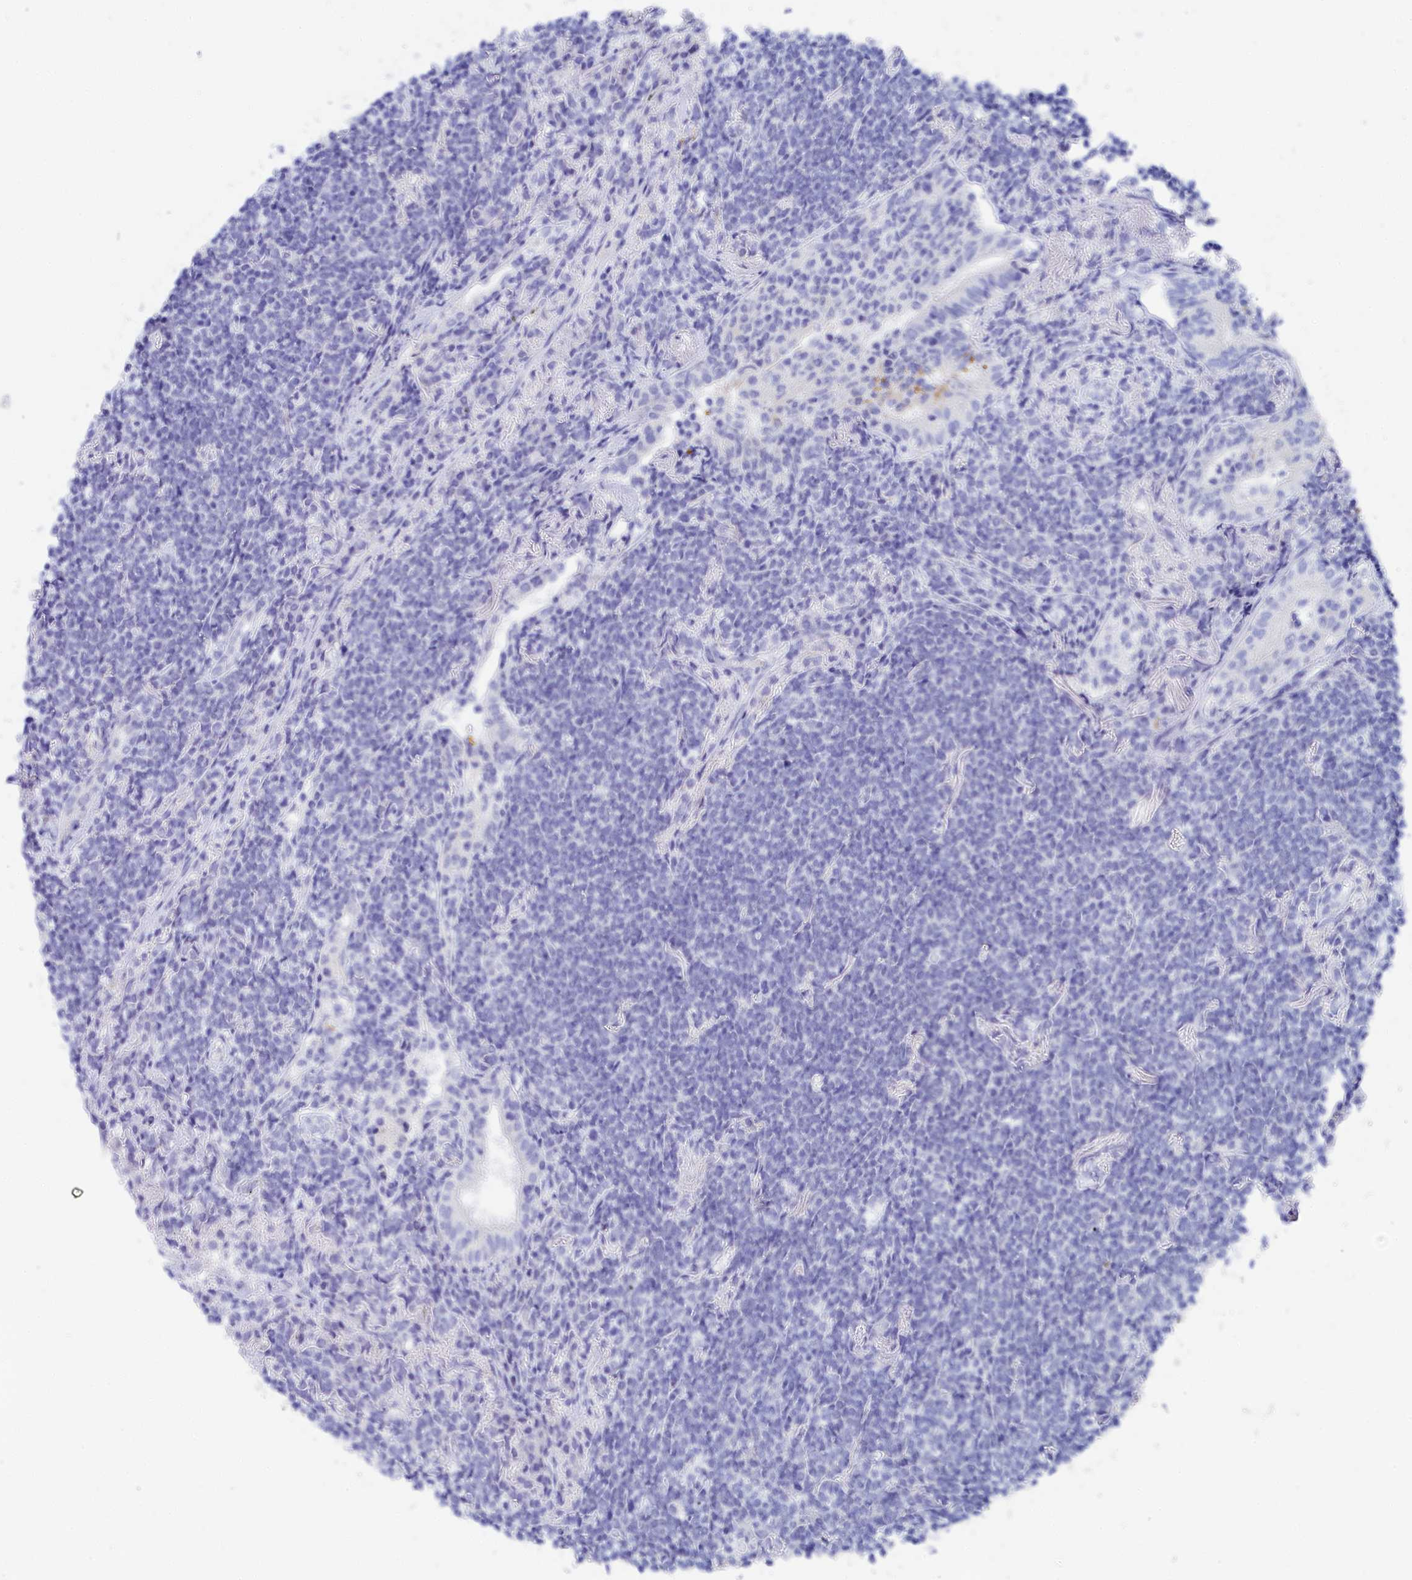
{"staining": {"intensity": "negative", "quantity": "none", "location": "none"}, "tissue": "lymphoma", "cell_type": "Tumor cells", "image_type": "cancer", "snomed": [{"axis": "morphology", "description": "Malignant lymphoma, non-Hodgkin's type, Low grade"}, {"axis": "topography", "description": "Lung"}], "caption": "A high-resolution image shows IHC staining of lymphoma, which exhibits no significant positivity in tumor cells.", "gene": "TRIM10", "patient": {"sex": "female", "age": 71}}